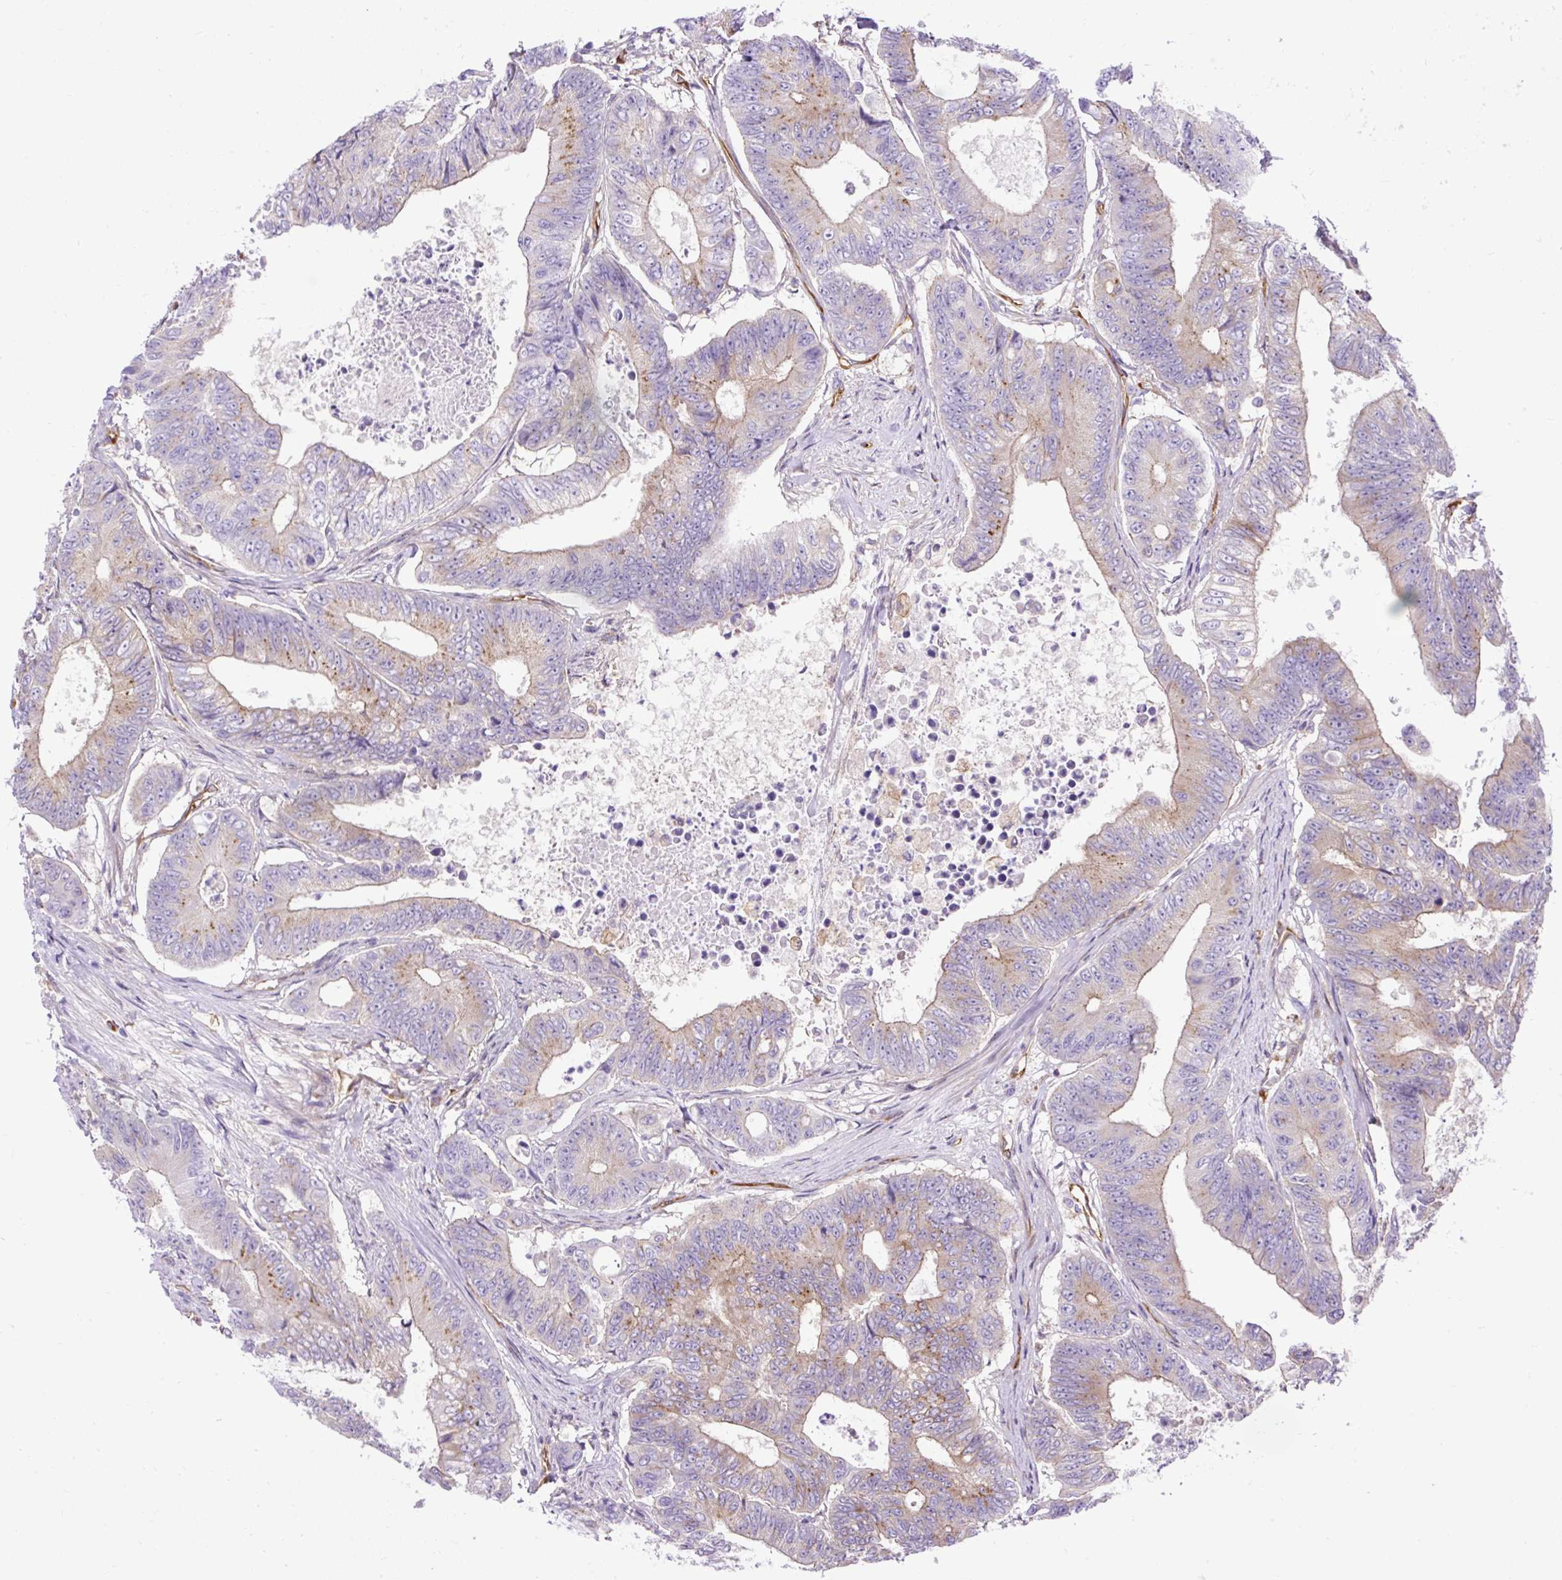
{"staining": {"intensity": "moderate", "quantity": "<25%", "location": "cytoplasmic/membranous"}, "tissue": "colorectal cancer", "cell_type": "Tumor cells", "image_type": "cancer", "snomed": [{"axis": "morphology", "description": "Adenocarcinoma, NOS"}, {"axis": "topography", "description": "Colon"}], "caption": "This histopathology image reveals immunohistochemistry staining of human colorectal cancer (adenocarcinoma), with low moderate cytoplasmic/membranous positivity in about <25% of tumor cells.", "gene": "MAP1S", "patient": {"sex": "female", "age": 48}}